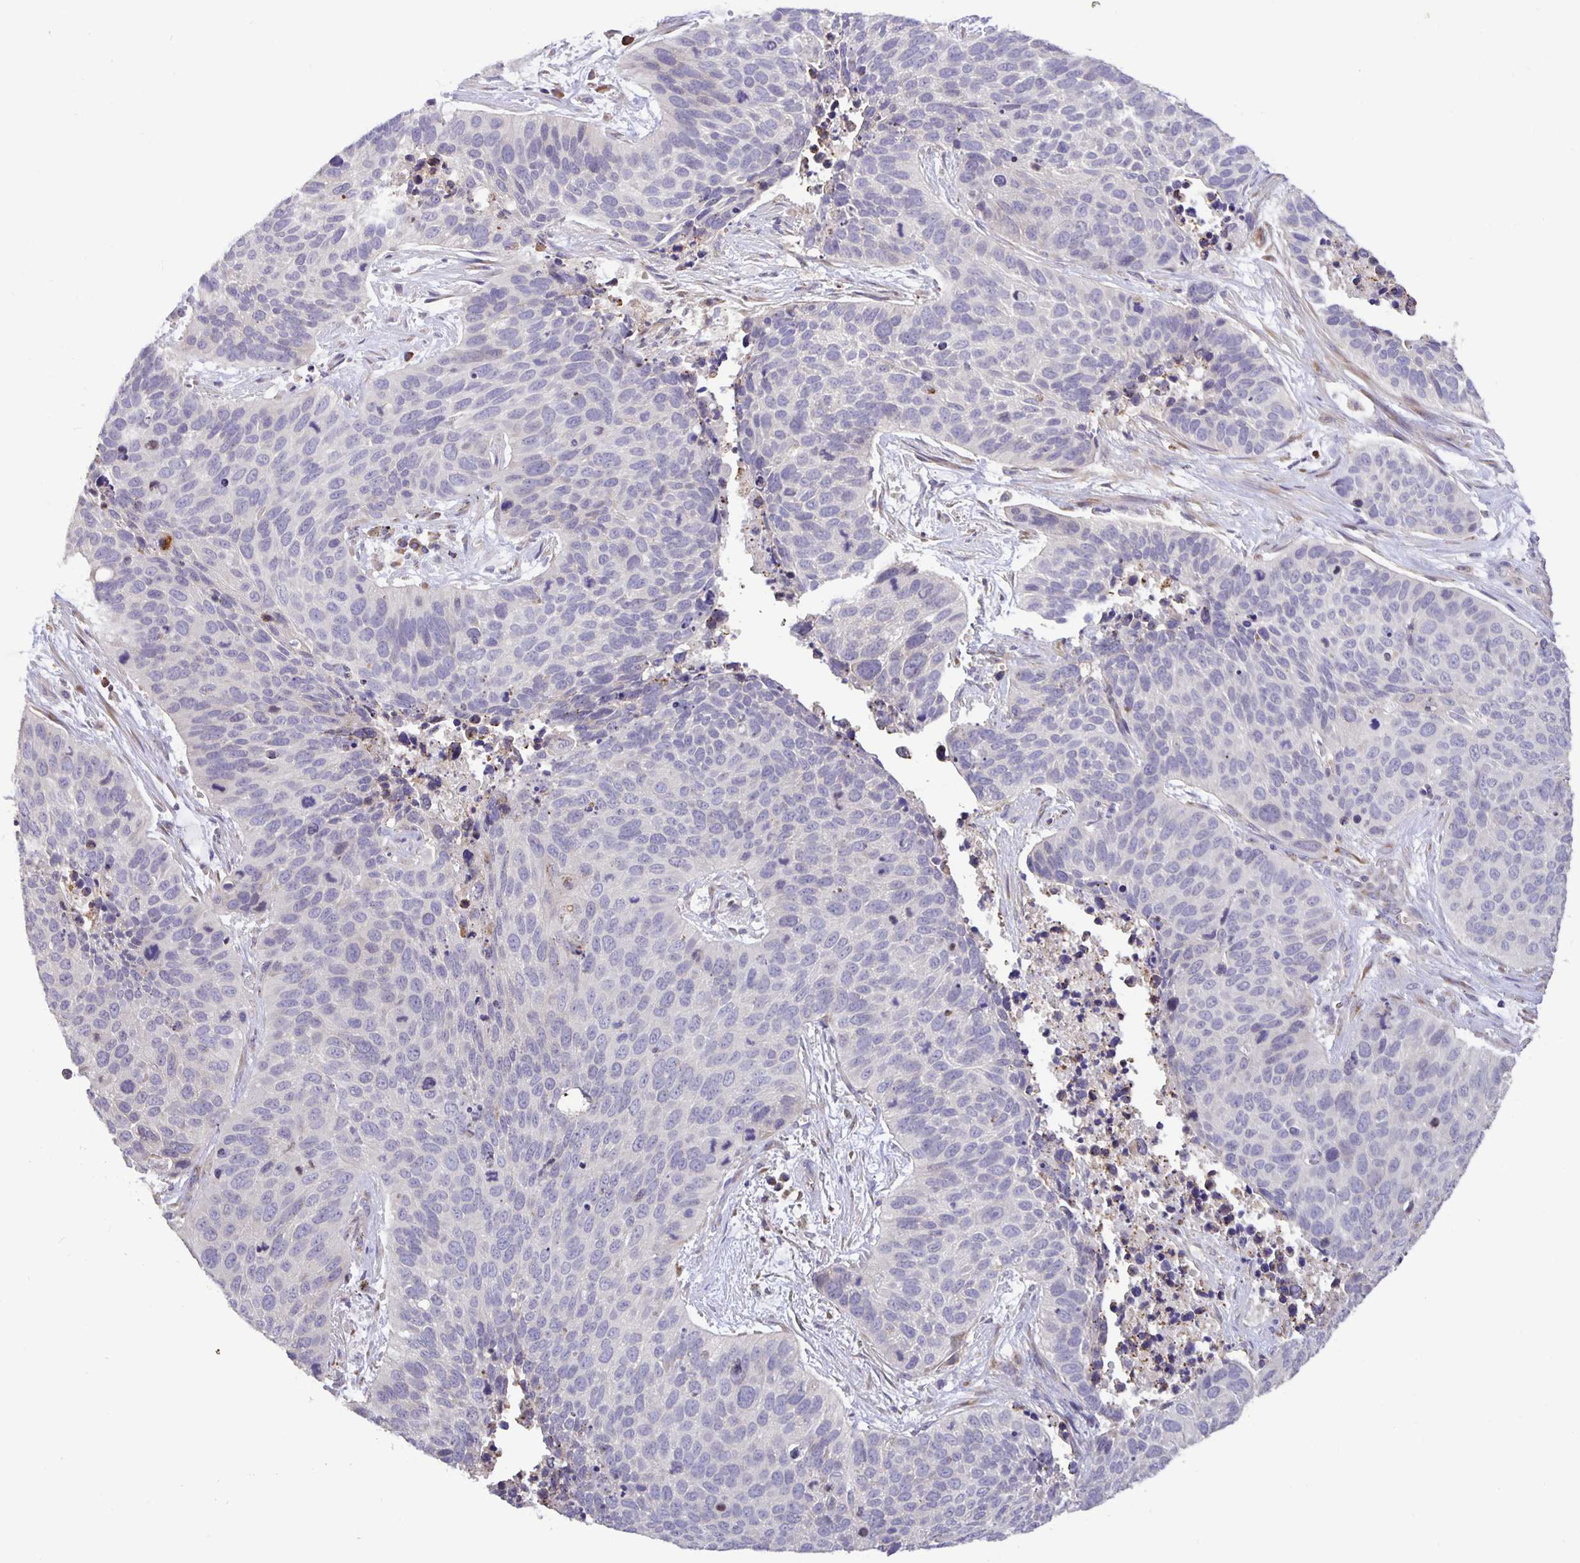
{"staining": {"intensity": "negative", "quantity": "none", "location": "none"}, "tissue": "lung cancer", "cell_type": "Tumor cells", "image_type": "cancer", "snomed": [{"axis": "morphology", "description": "Squamous cell carcinoma, NOS"}, {"axis": "topography", "description": "Lung"}], "caption": "Immunohistochemistry histopathology image of human squamous cell carcinoma (lung) stained for a protein (brown), which reveals no positivity in tumor cells.", "gene": "TMEM71", "patient": {"sex": "male", "age": 62}}